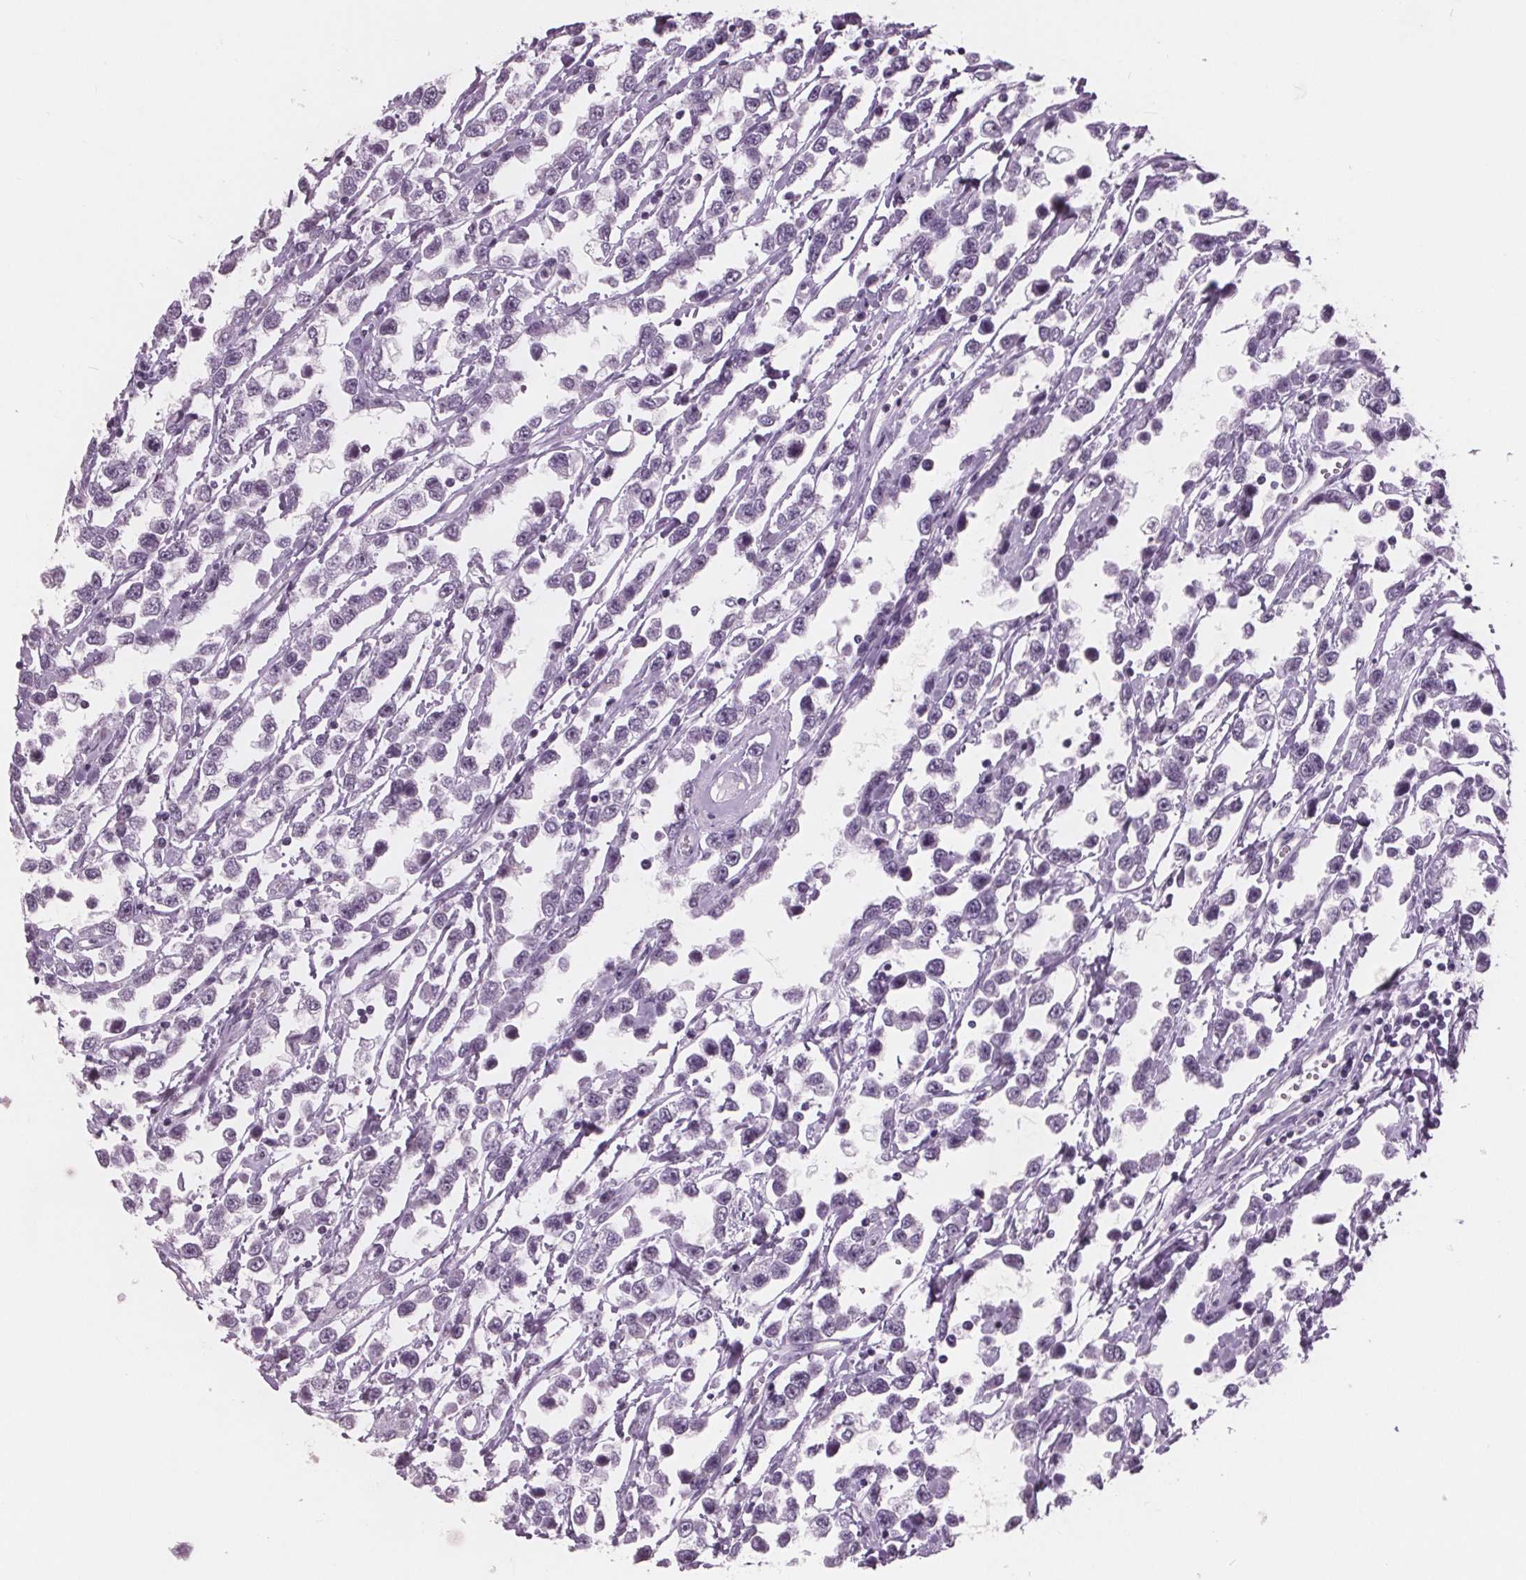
{"staining": {"intensity": "negative", "quantity": "none", "location": "none"}, "tissue": "testis cancer", "cell_type": "Tumor cells", "image_type": "cancer", "snomed": [{"axis": "morphology", "description": "Seminoma, NOS"}, {"axis": "topography", "description": "Testis"}], "caption": "There is no significant expression in tumor cells of testis seminoma. (Immunohistochemistry (ihc), brightfield microscopy, high magnification).", "gene": "AMBP", "patient": {"sex": "male", "age": 34}}